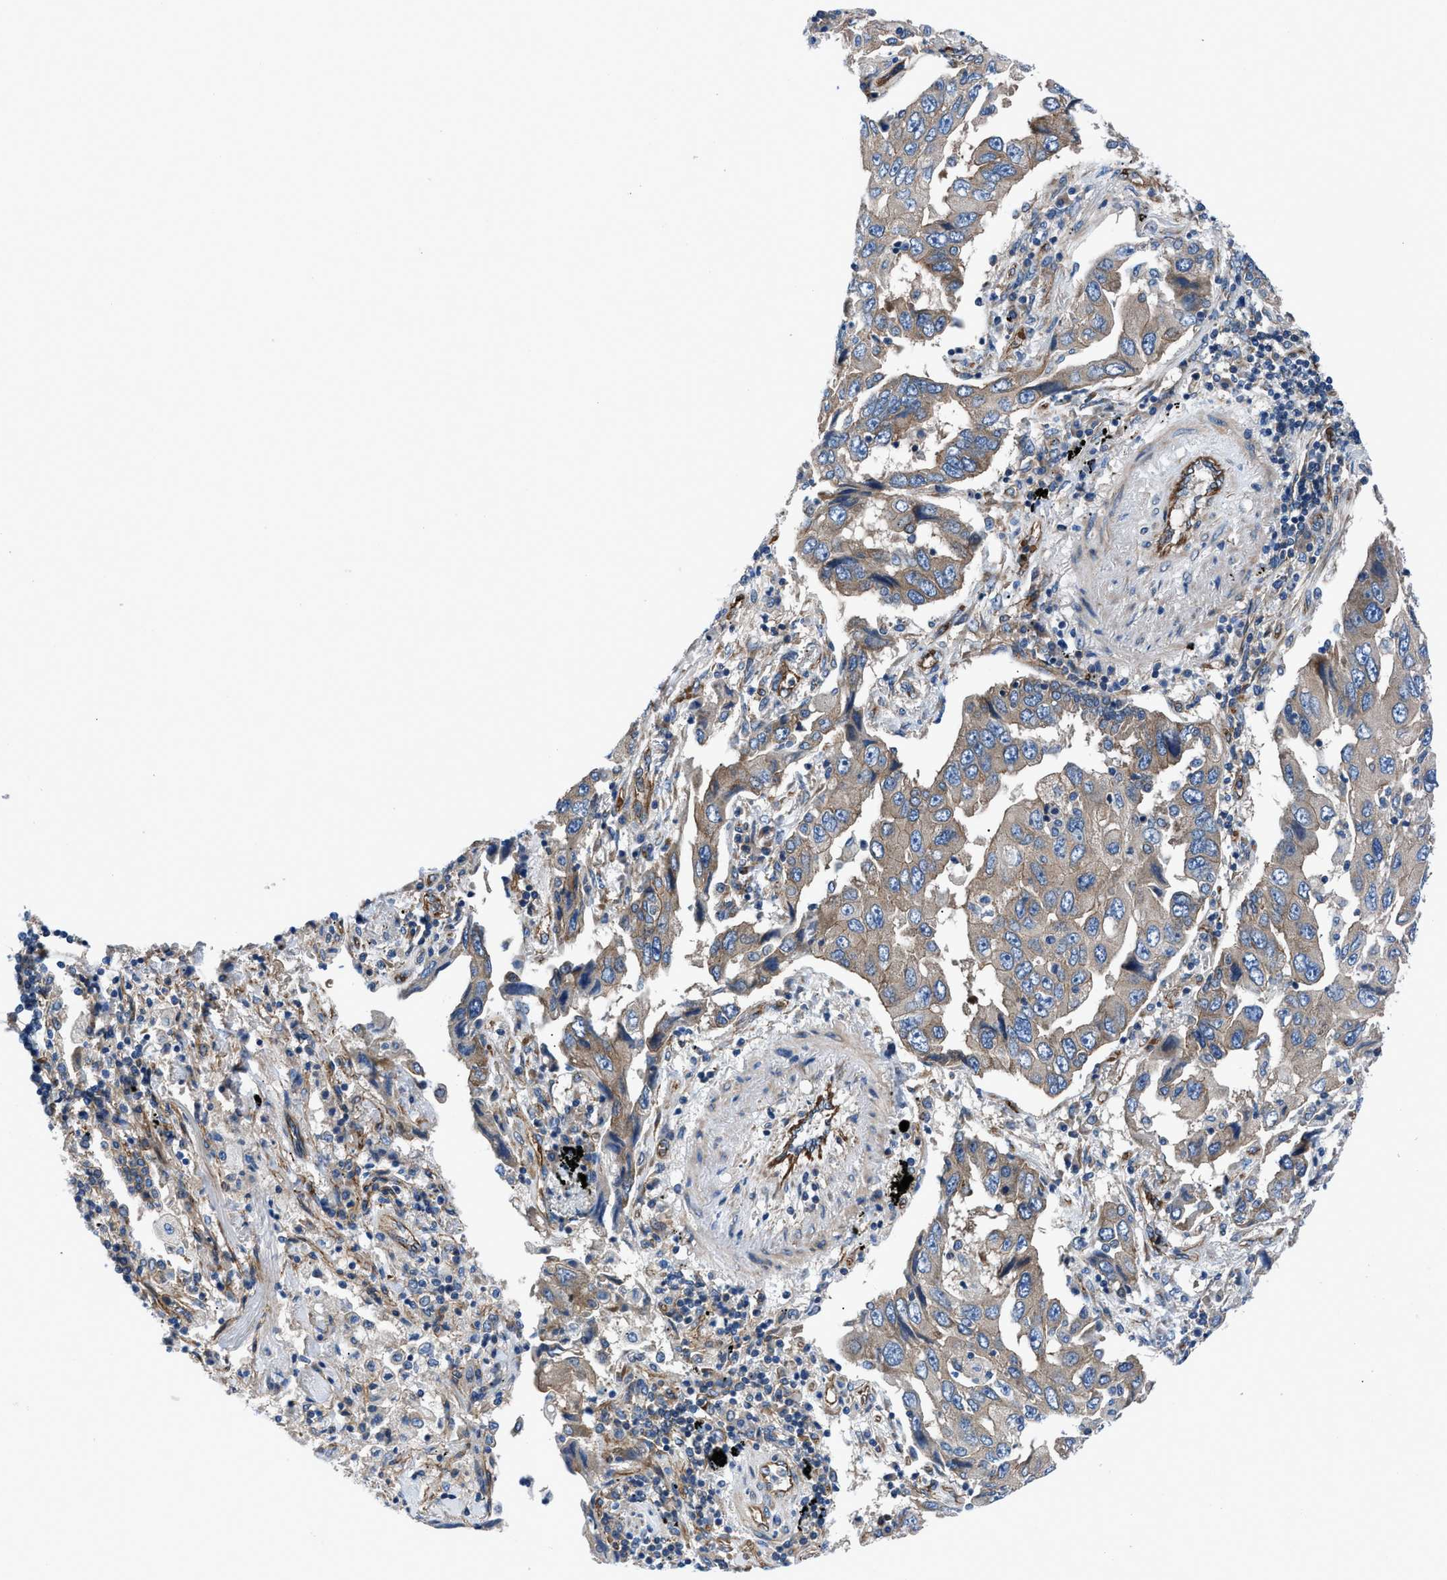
{"staining": {"intensity": "weak", "quantity": ">75%", "location": "cytoplasmic/membranous"}, "tissue": "lung cancer", "cell_type": "Tumor cells", "image_type": "cancer", "snomed": [{"axis": "morphology", "description": "Adenocarcinoma, NOS"}, {"axis": "topography", "description": "Lung"}], "caption": "Immunohistochemistry of human adenocarcinoma (lung) exhibits low levels of weak cytoplasmic/membranous staining in approximately >75% of tumor cells.", "gene": "TRIP4", "patient": {"sex": "female", "age": 65}}